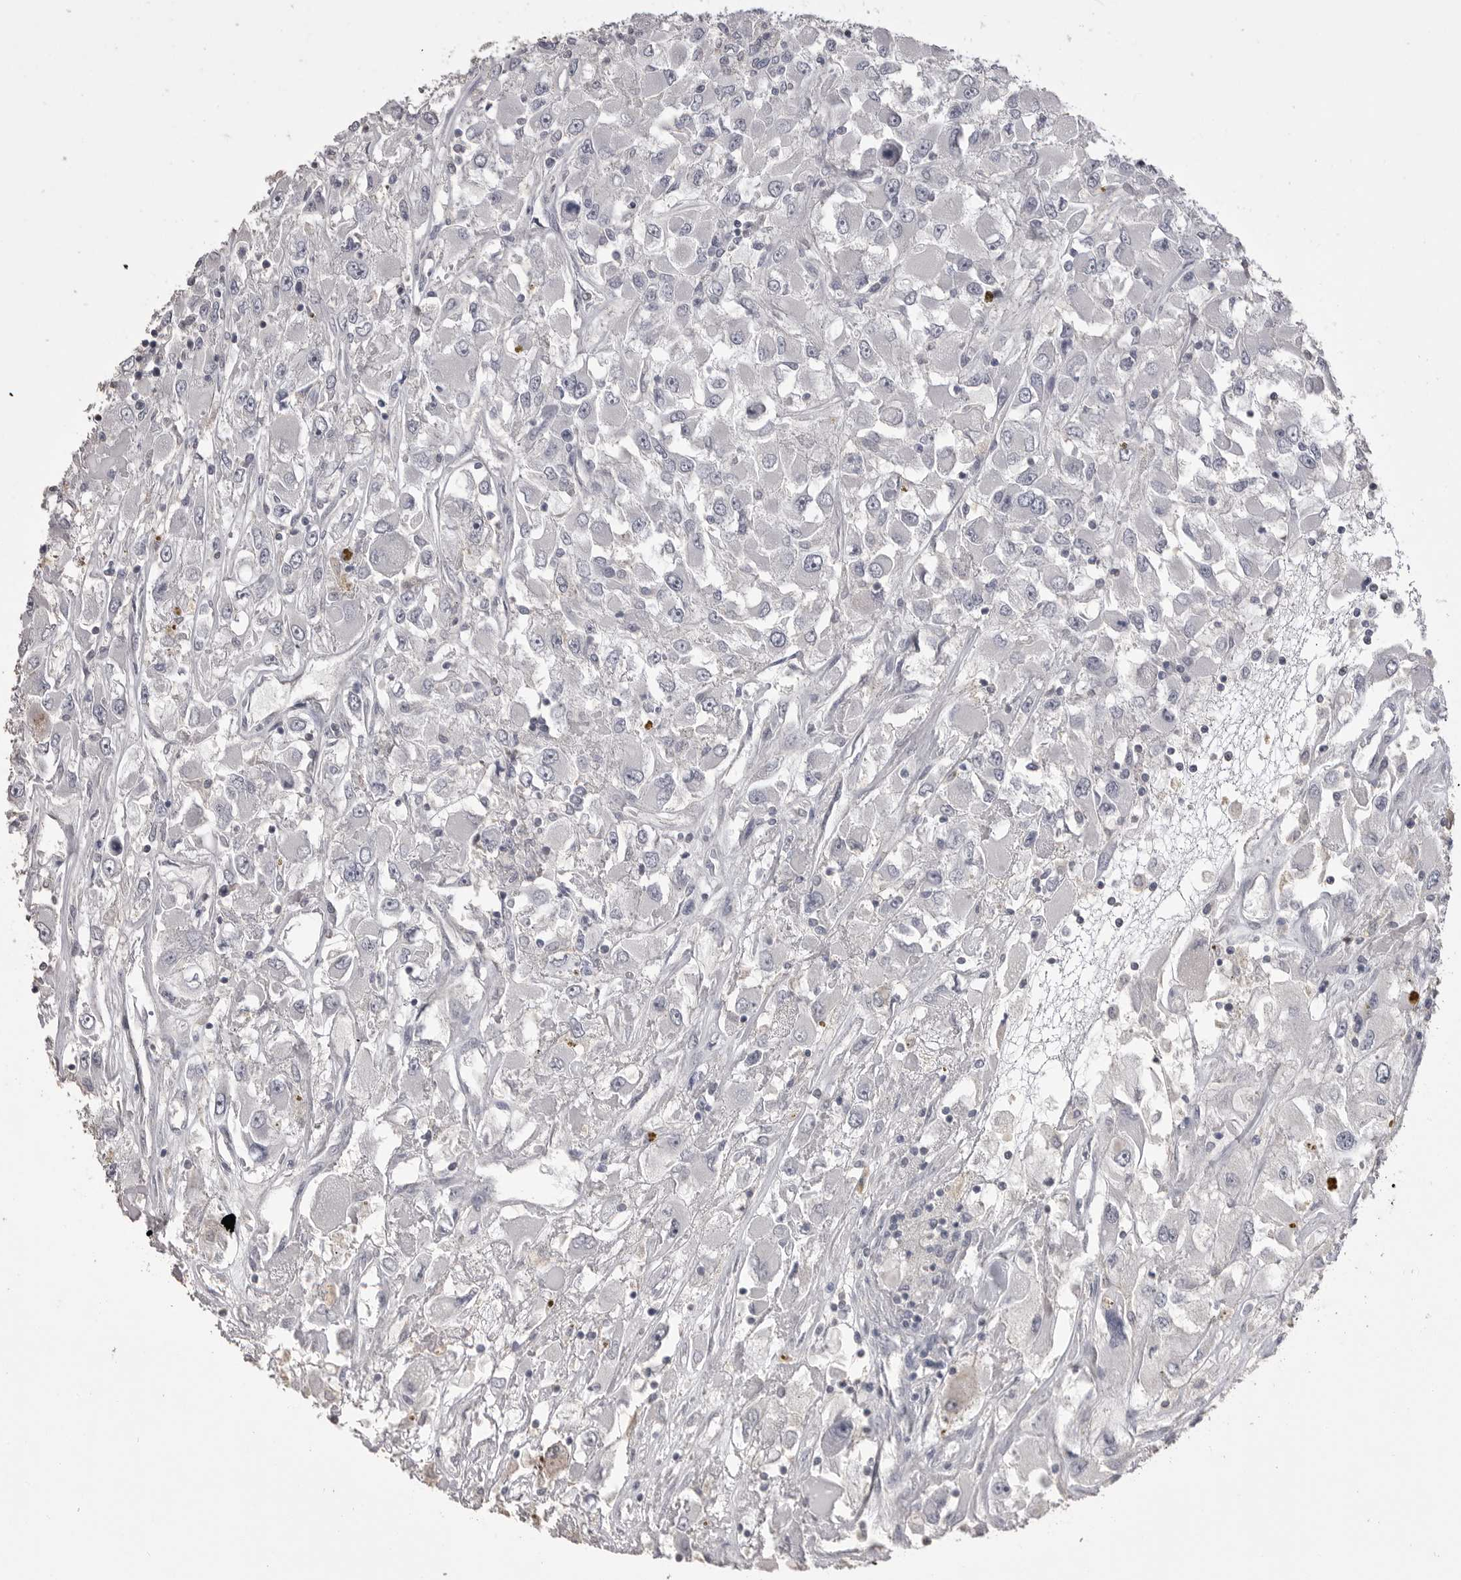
{"staining": {"intensity": "negative", "quantity": "none", "location": "none"}, "tissue": "renal cancer", "cell_type": "Tumor cells", "image_type": "cancer", "snomed": [{"axis": "morphology", "description": "Adenocarcinoma, NOS"}, {"axis": "topography", "description": "Kidney"}], "caption": "Photomicrograph shows no protein staining in tumor cells of renal adenocarcinoma tissue.", "gene": "MMP7", "patient": {"sex": "female", "age": 52}}